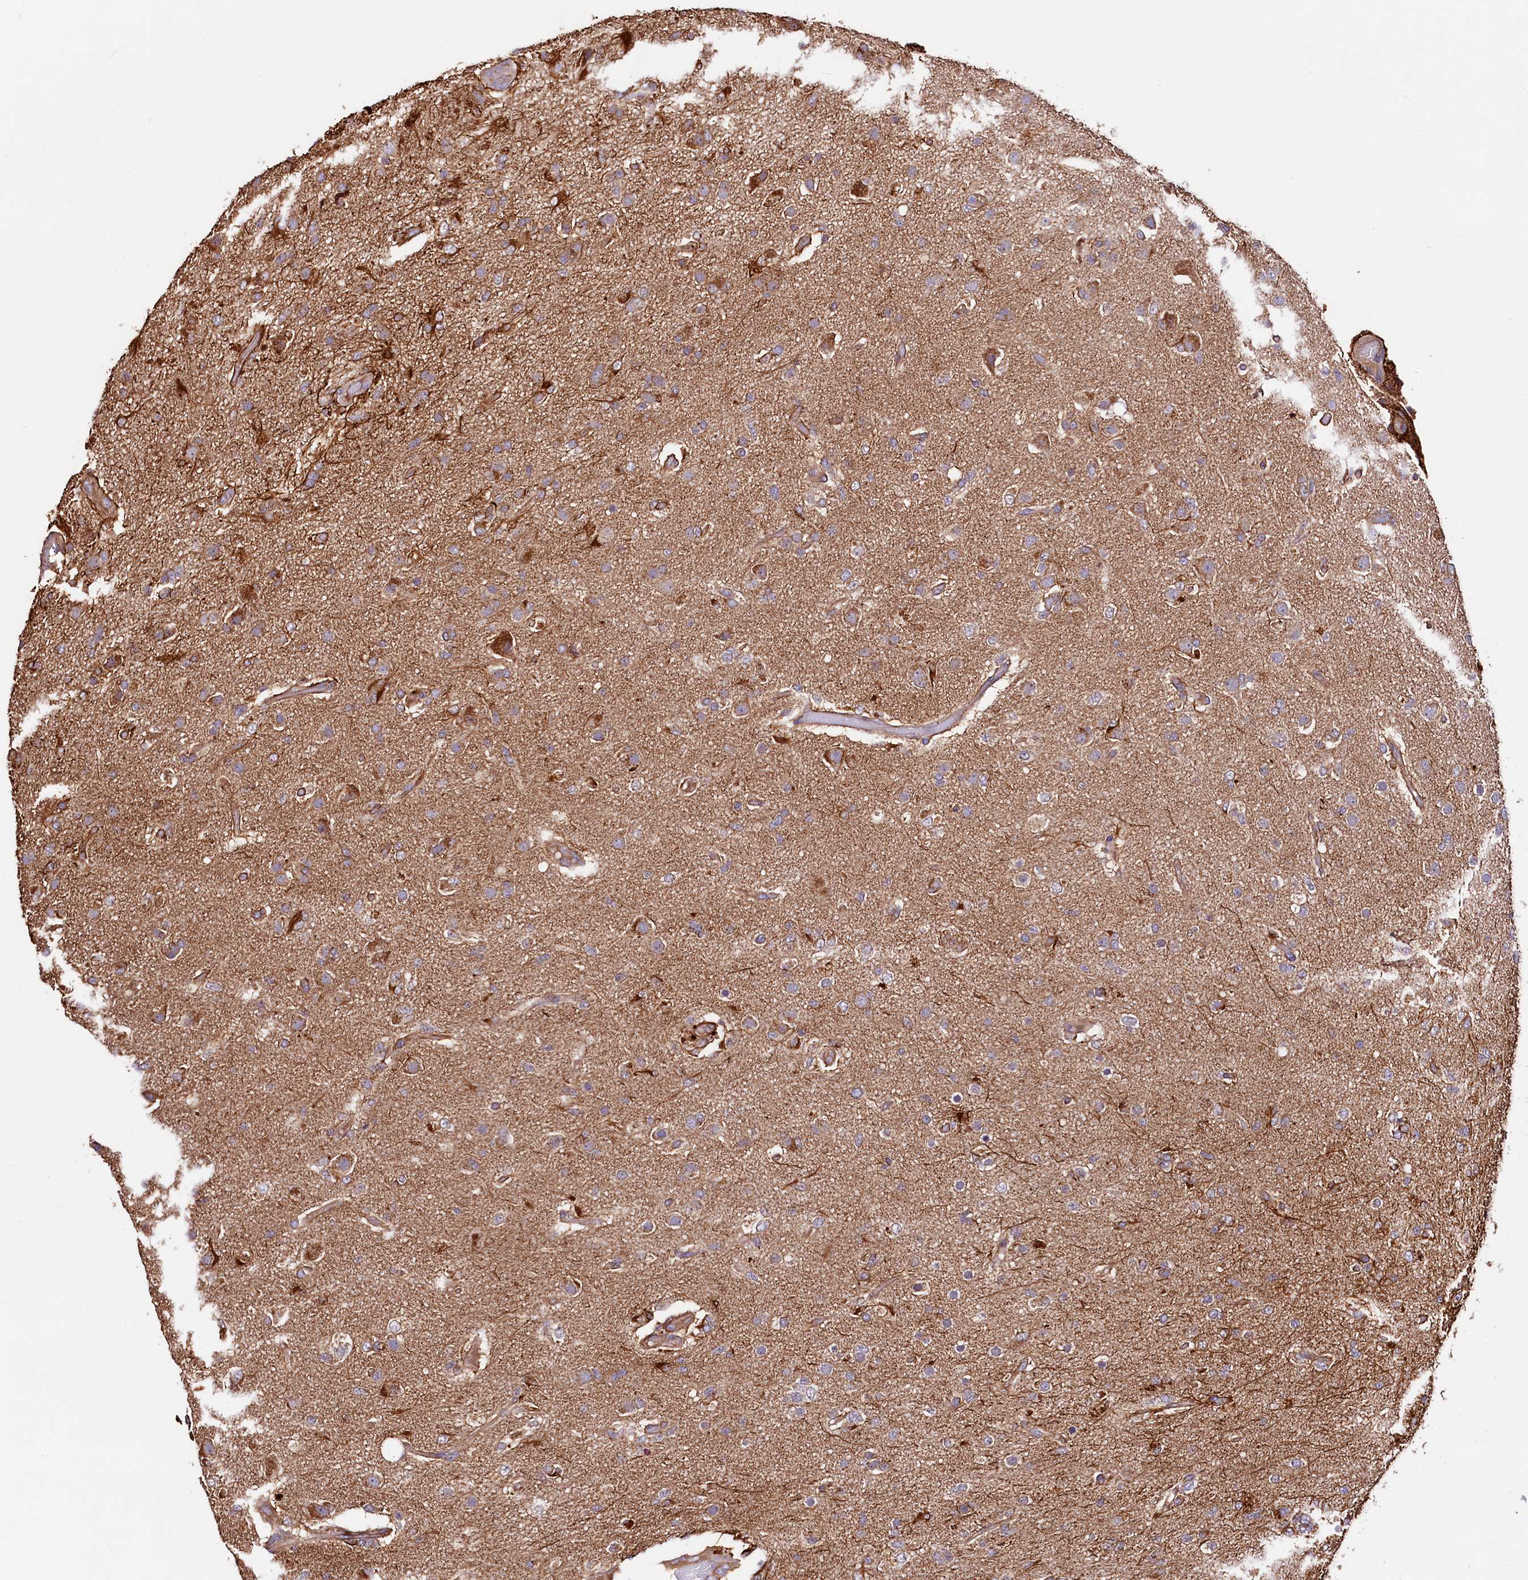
{"staining": {"intensity": "strong", "quantity": "<25%", "location": "cytoplasmic/membranous"}, "tissue": "glioma", "cell_type": "Tumor cells", "image_type": "cancer", "snomed": [{"axis": "morphology", "description": "Glioma, malignant, High grade"}, {"axis": "topography", "description": "Brain"}], "caption": "Immunohistochemical staining of human glioma demonstrates medium levels of strong cytoplasmic/membranous expression in about <25% of tumor cells.", "gene": "CIAO3", "patient": {"sex": "female", "age": 74}}